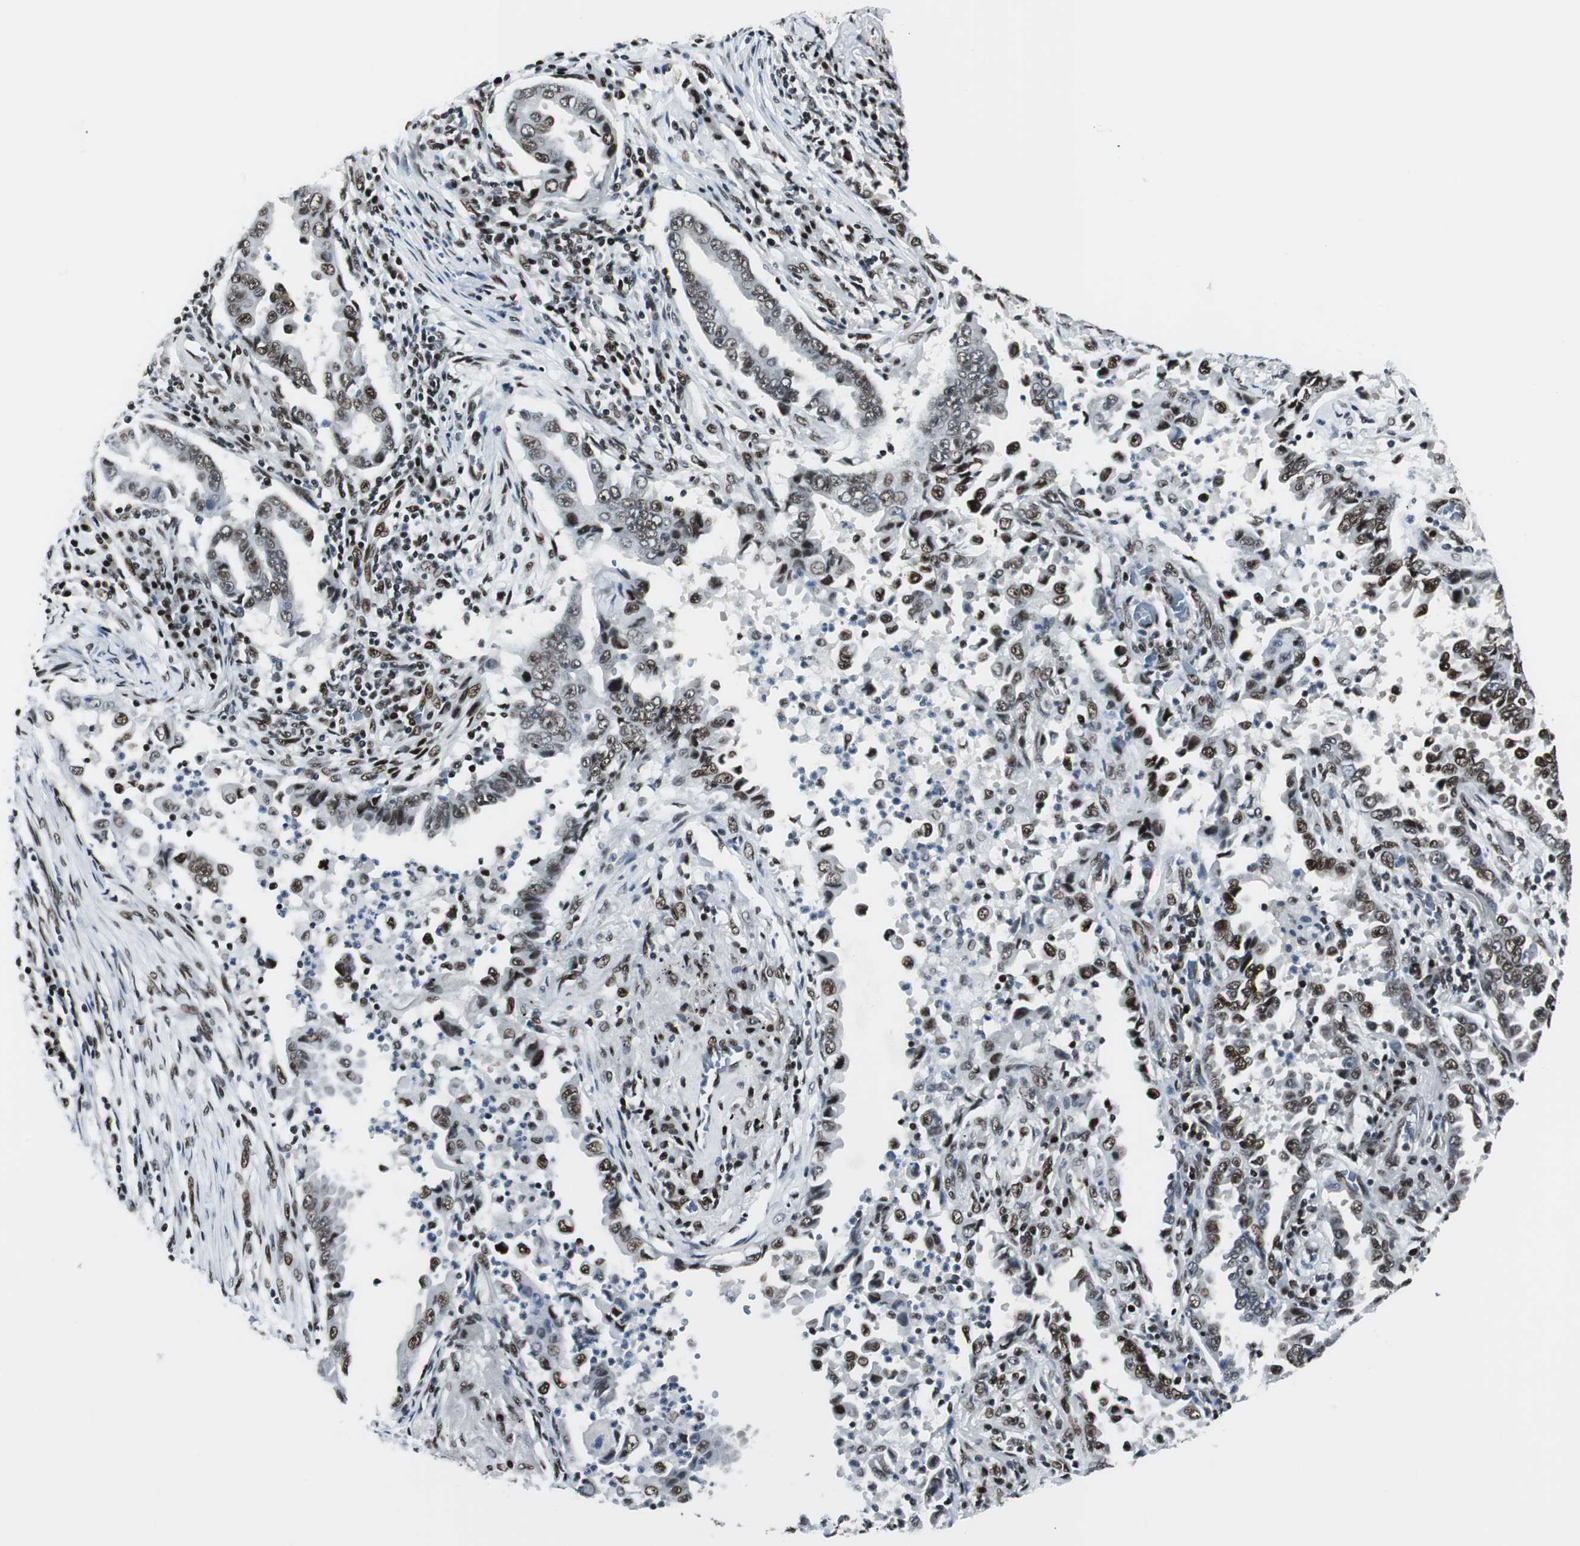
{"staining": {"intensity": "moderate", "quantity": ">75%", "location": "nuclear"}, "tissue": "lung cancer", "cell_type": "Tumor cells", "image_type": "cancer", "snomed": [{"axis": "morphology", "description": "Normal tissue, NOS"}, {"axis": "morphology", "description": "Inflammation, NOS"}, {"axis": "morphology", "description": "Adenocarcinoma, NOS"}, {"axis": "topography", "description": "Lung"}], "caption": "Tumor cells demonstrate medium levels of moderate nuclear positivity in about >75% of cells in human lung cancer (adenocarcinoma).", "gene": "MEF2D", "patient": {"sex": "female", "age": 64}}